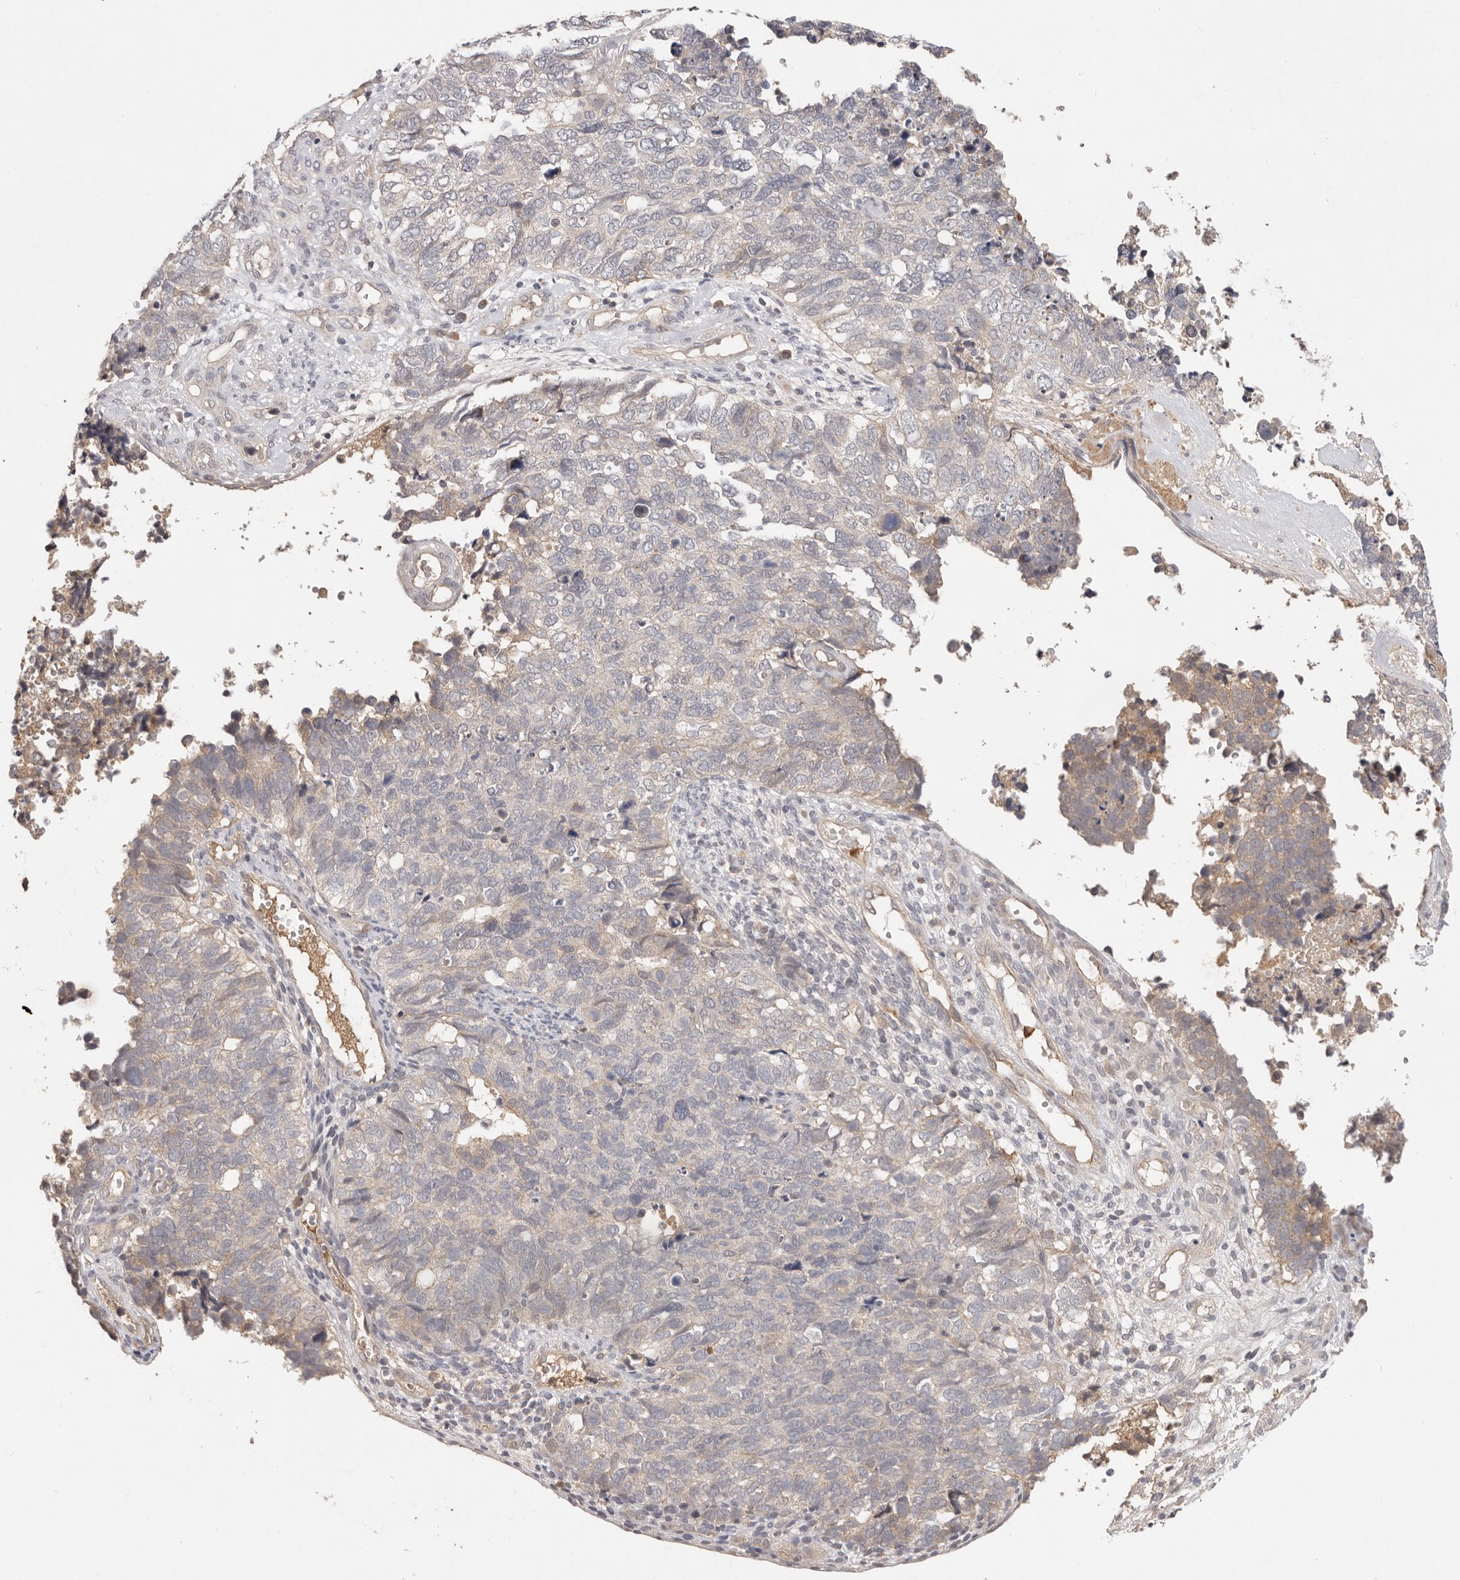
{"staining": {"intensity": "negative", "quantity": "none", "location": "none"}, "tissue": "cervical cancer", "cell_type": "Tumor cells", "image_type": "cancer", "snomed": [{"axis": "morphology", "description": "Squamous cell carcinoma, NOS"}, {"axis": "topography", "description": "Cervix"}], "caption": "Immunohistochemical staining of squamous cell carcinoma (cervical) shows no significant staining in tumor cells.", "gene": "USP49", "patient": {"sex": "female", "age": 63}}